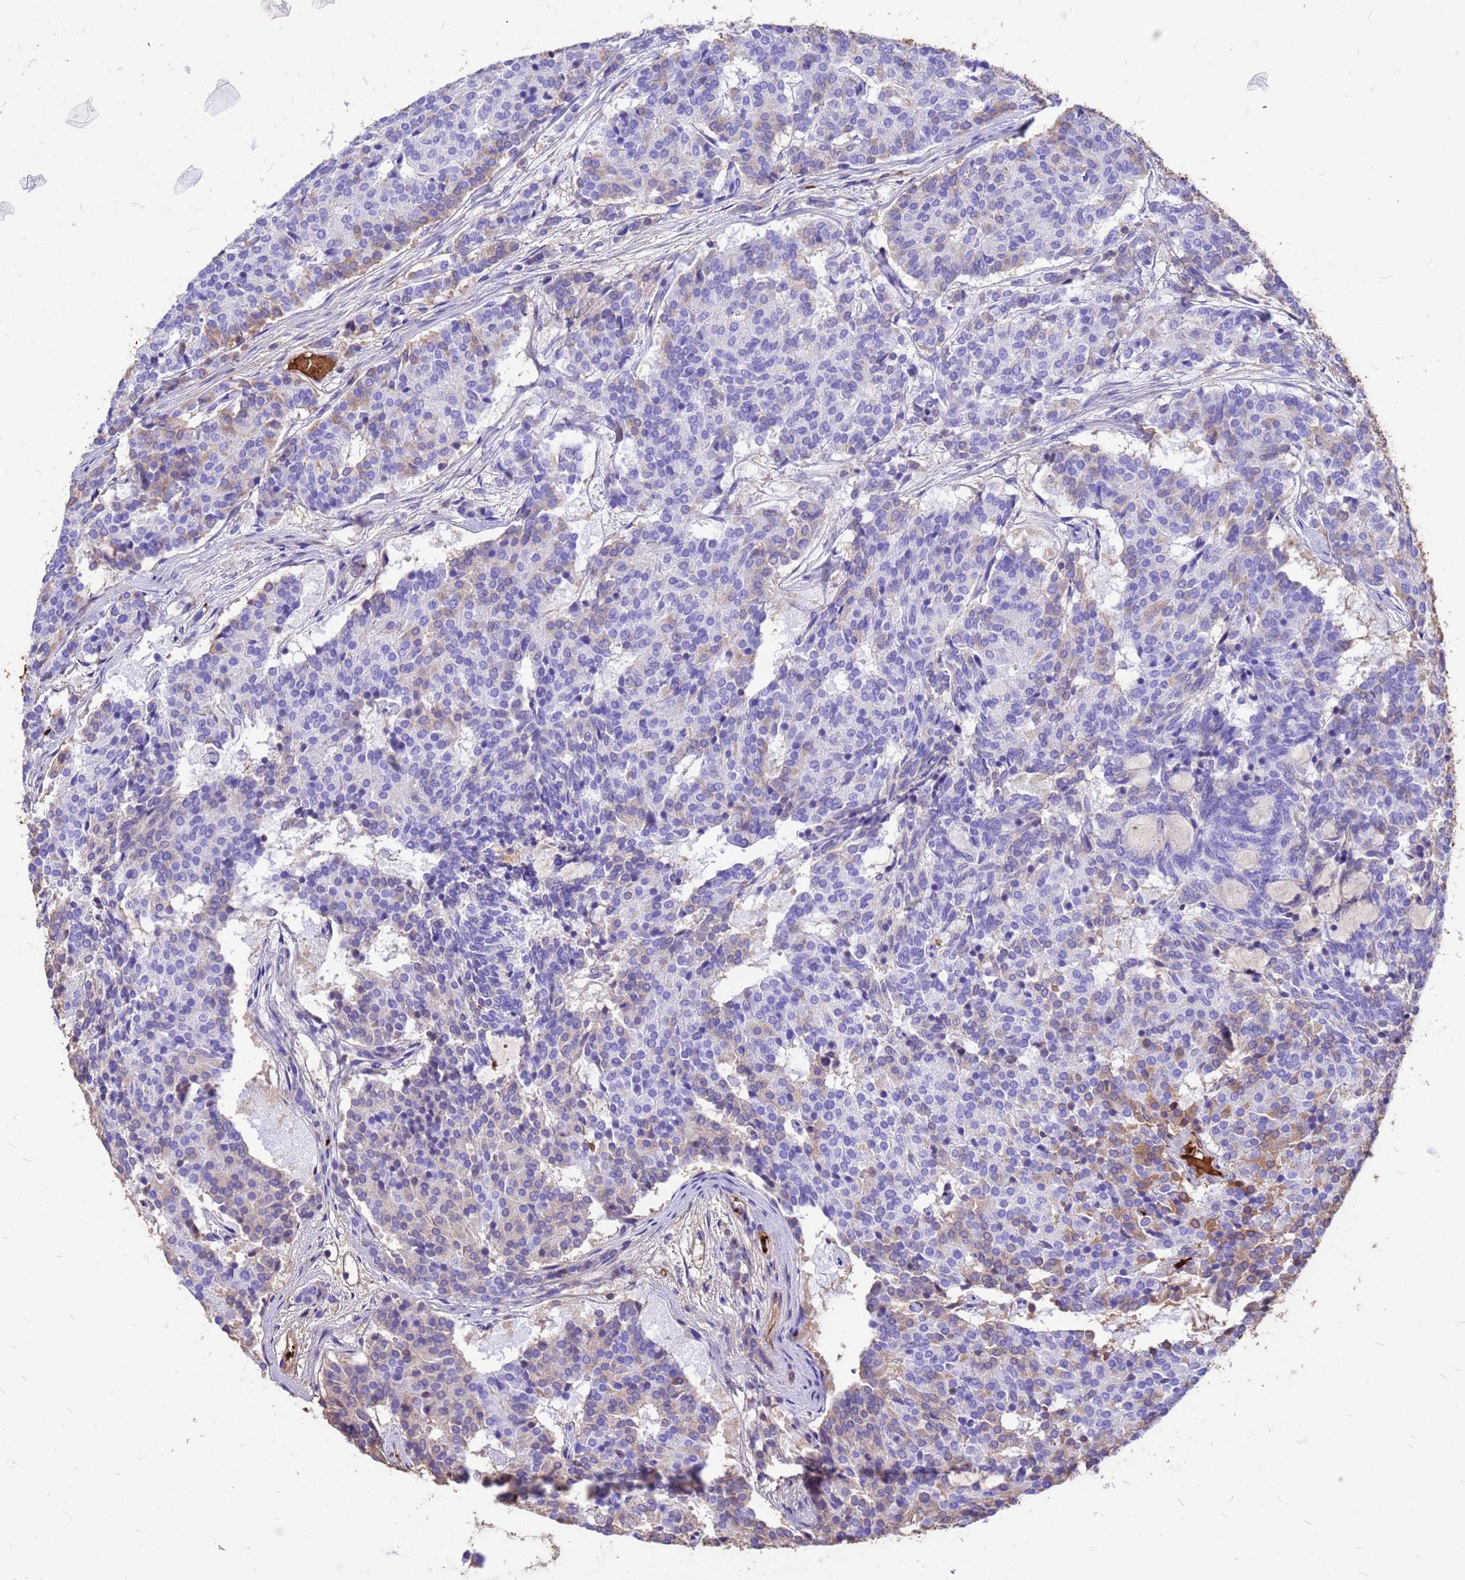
{"staining": {"intensity": "moderate", "quantity": "<25%", "location": "cytoplasmic/membranous"}, "tissue": "carcinoid", "cell_type": "Tumor cells", "image_type": "cancer", "snomed": [{"axis": "morphology", "description": "Carcinoid, malignant, NOS"}, {"axis": "topography", "description": "Pancreas"}], "caption": "Immunohistochemistry (IHC) histopathology image of neoplastic tissue: human carcinoid stained using immunohistochemistry exhibits low levels of moderate protein expression localized specifically in the cytoplasmic/membranous of tumor cells, appearing as a cytoplasmic/membranous brown color.", "gene": "HBA2", "patient": {"sex": "female", "age": 54}}